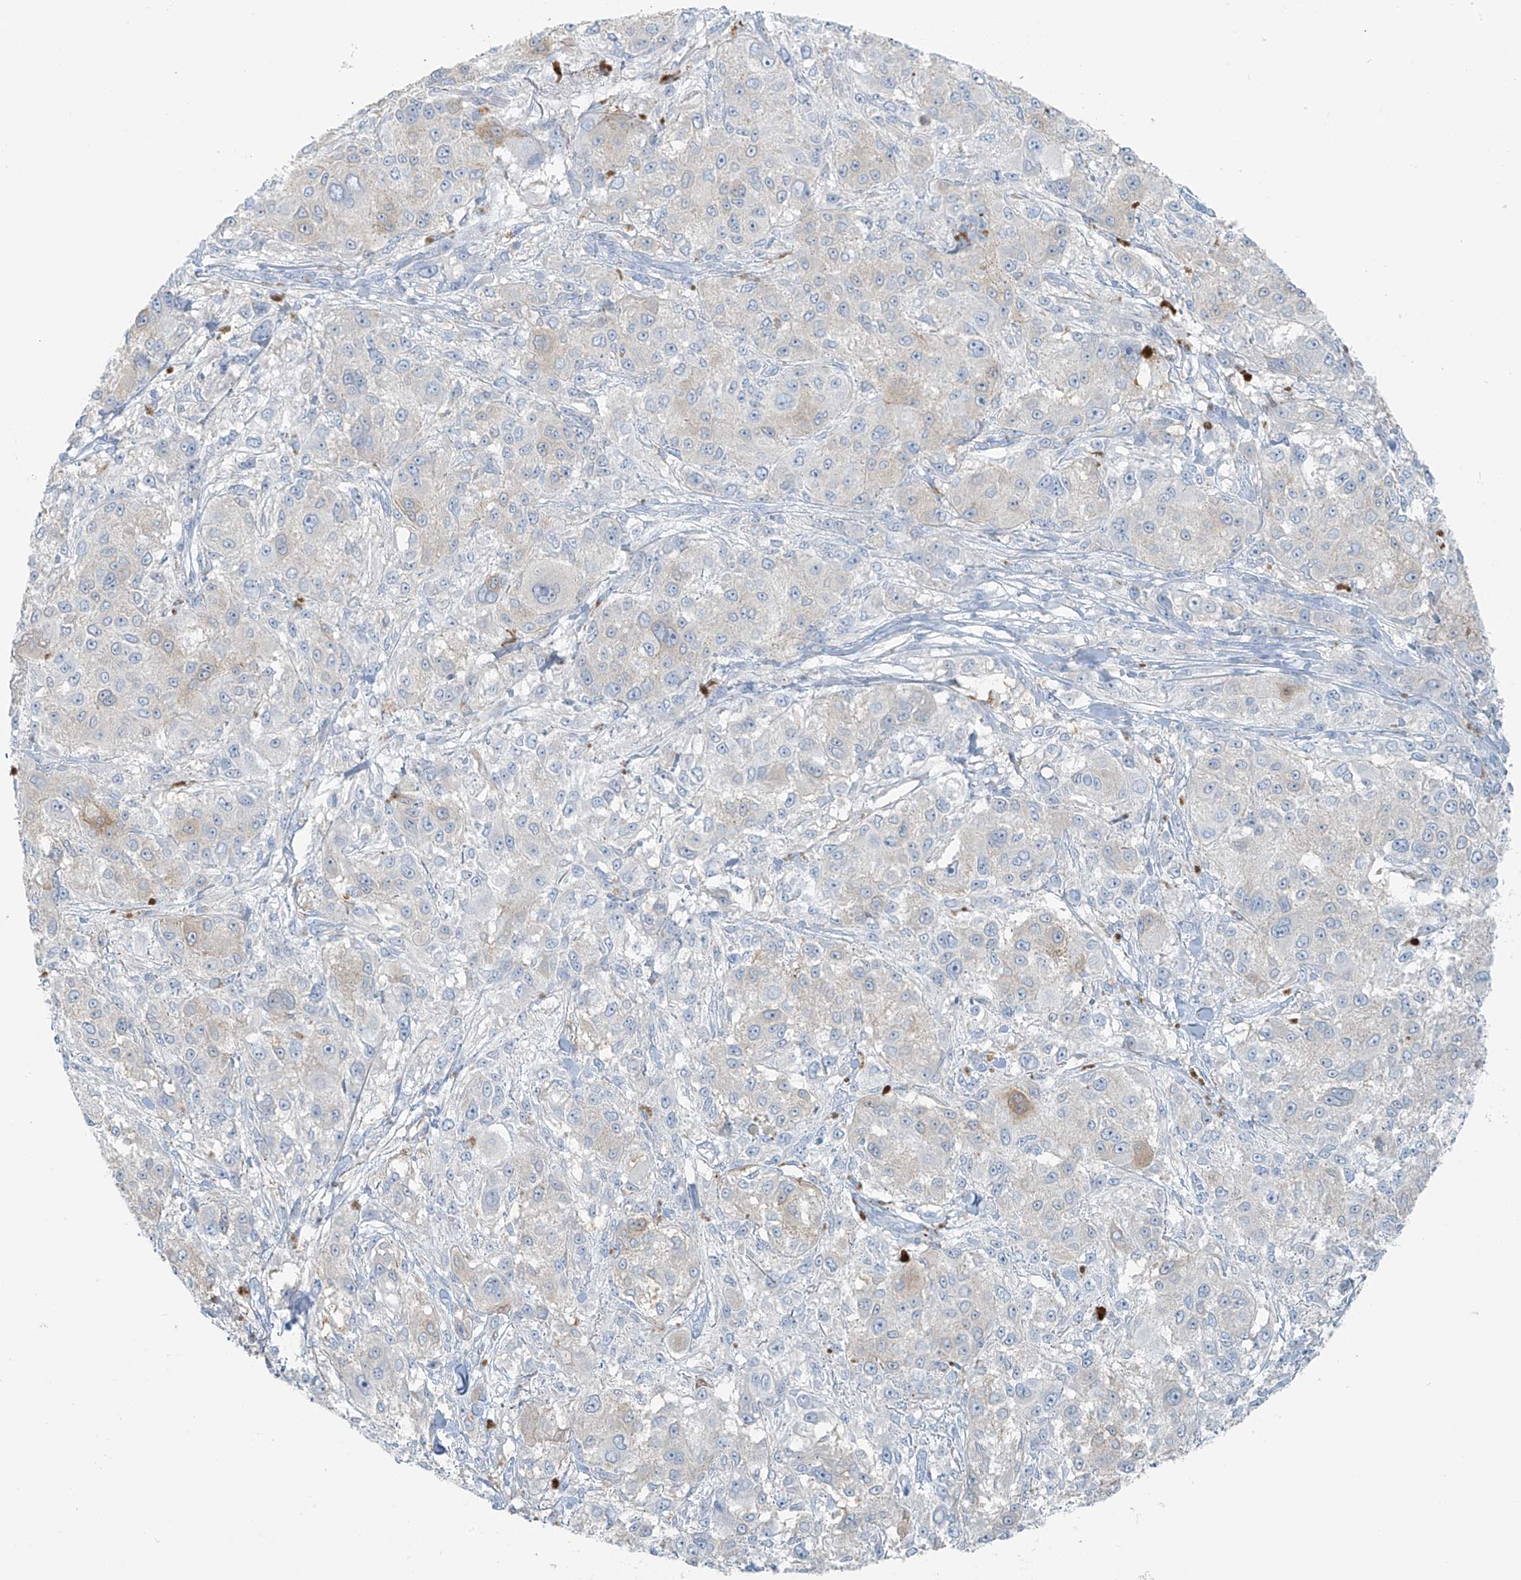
{"staining": {"intensity": "negative", "quantity": "none", "location": "none"}, "tissue": "melanoma", "cell_type": "Tumor cells", "image_type": "cancer", "snomed": [{"axis": "morphology", "description": "Necrosis, NOS"}, {"axis": "morphology", "description": "Malignant melanoma, NOS"}, {"axis": "topography", "description": "Skin"}], "caption": "Tumor cells are negative for protein expression in human melanoma.", "gene": "SLC25A43", "patient": {"sex": "female", "age": 87}}